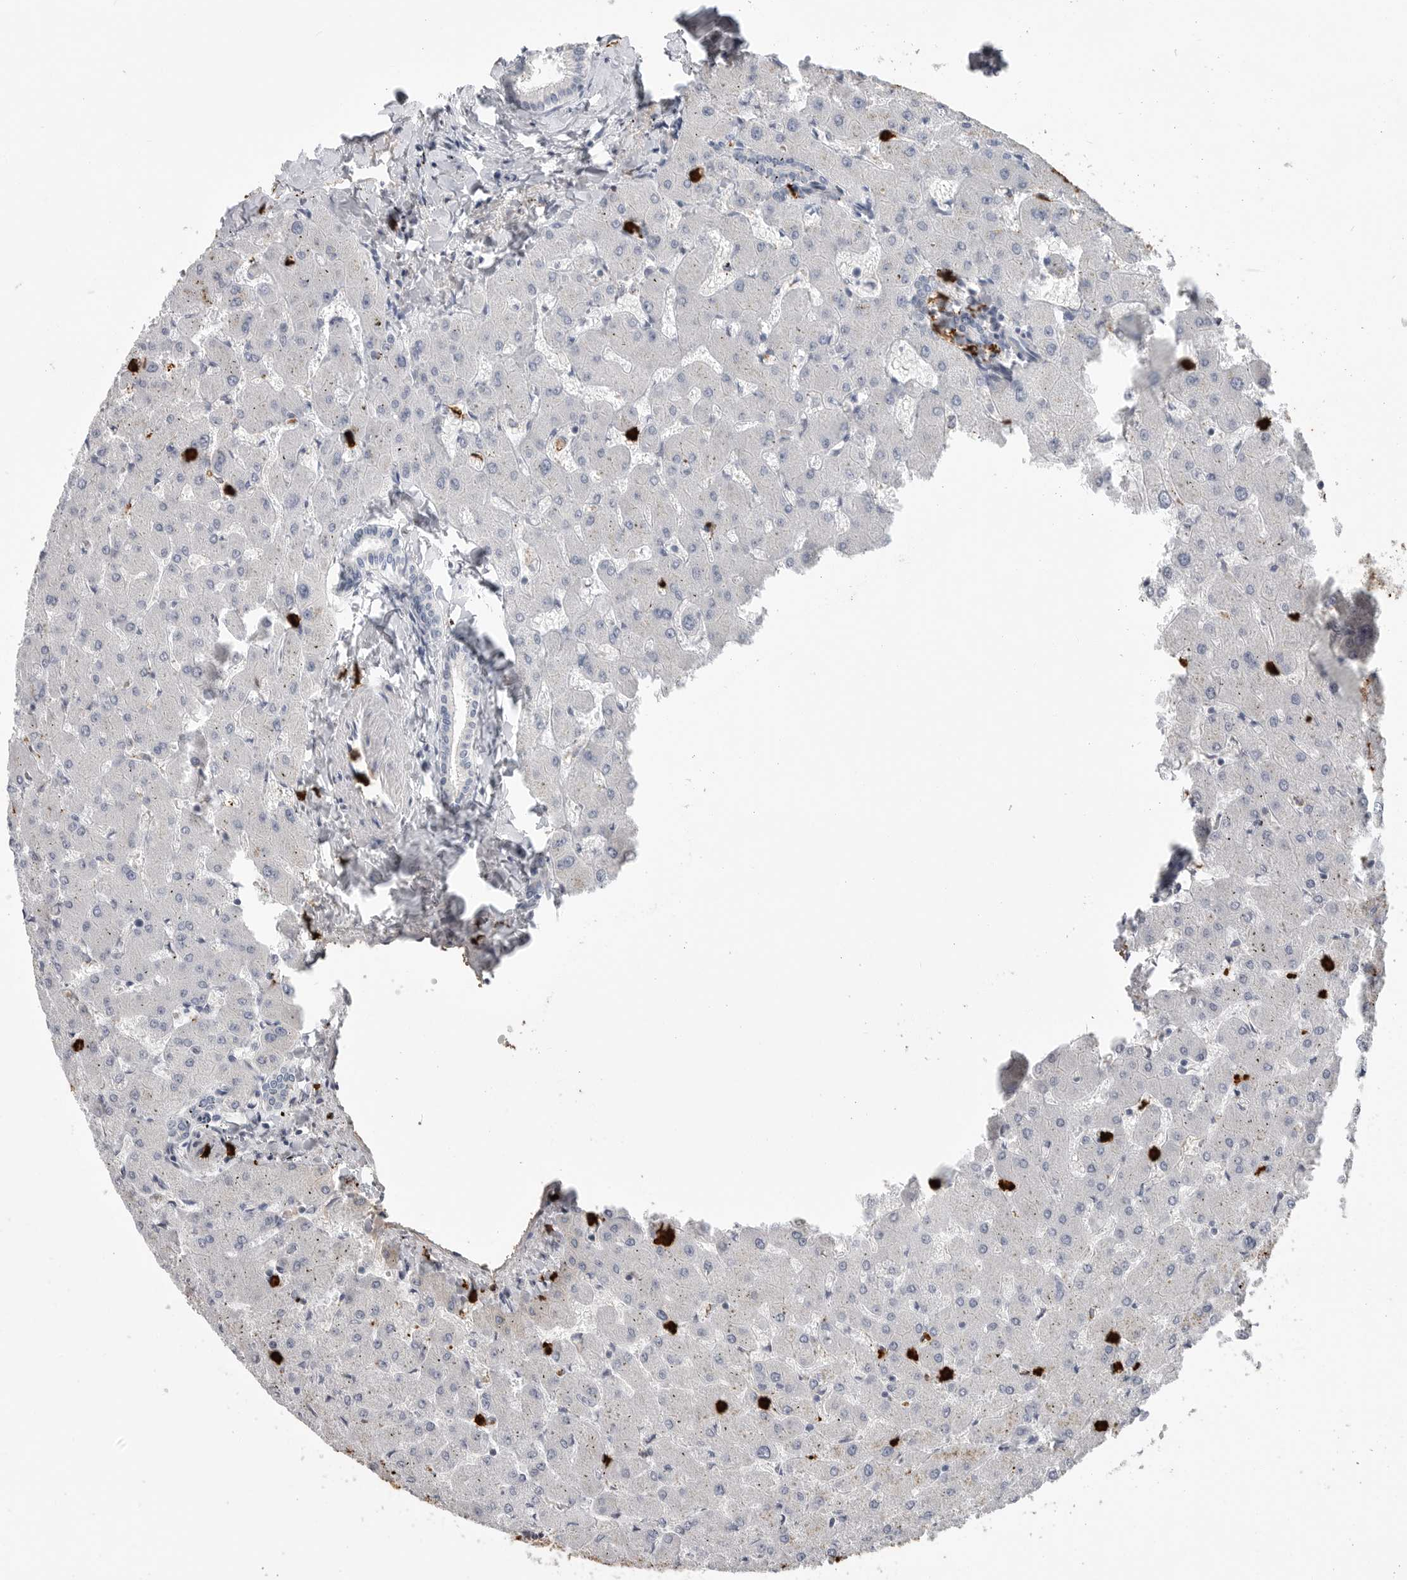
{"staining": {"intensity": "negative", "quantity": "none", "location": "none"}, "tissue": "liver", "cell_type": "Cholangiocytes", "image_type": "normal", "snomed": [{"axis": "morphology", "description": "Normal tissue, NOS"}, {"axis": "topography", "description": "Liver"}], "caption": "Protein analysis of normal liver shows no significant expression in cholangiocytes.", "gene": "CYB561D1", "patient": {"sex": "female", "age": 63}}